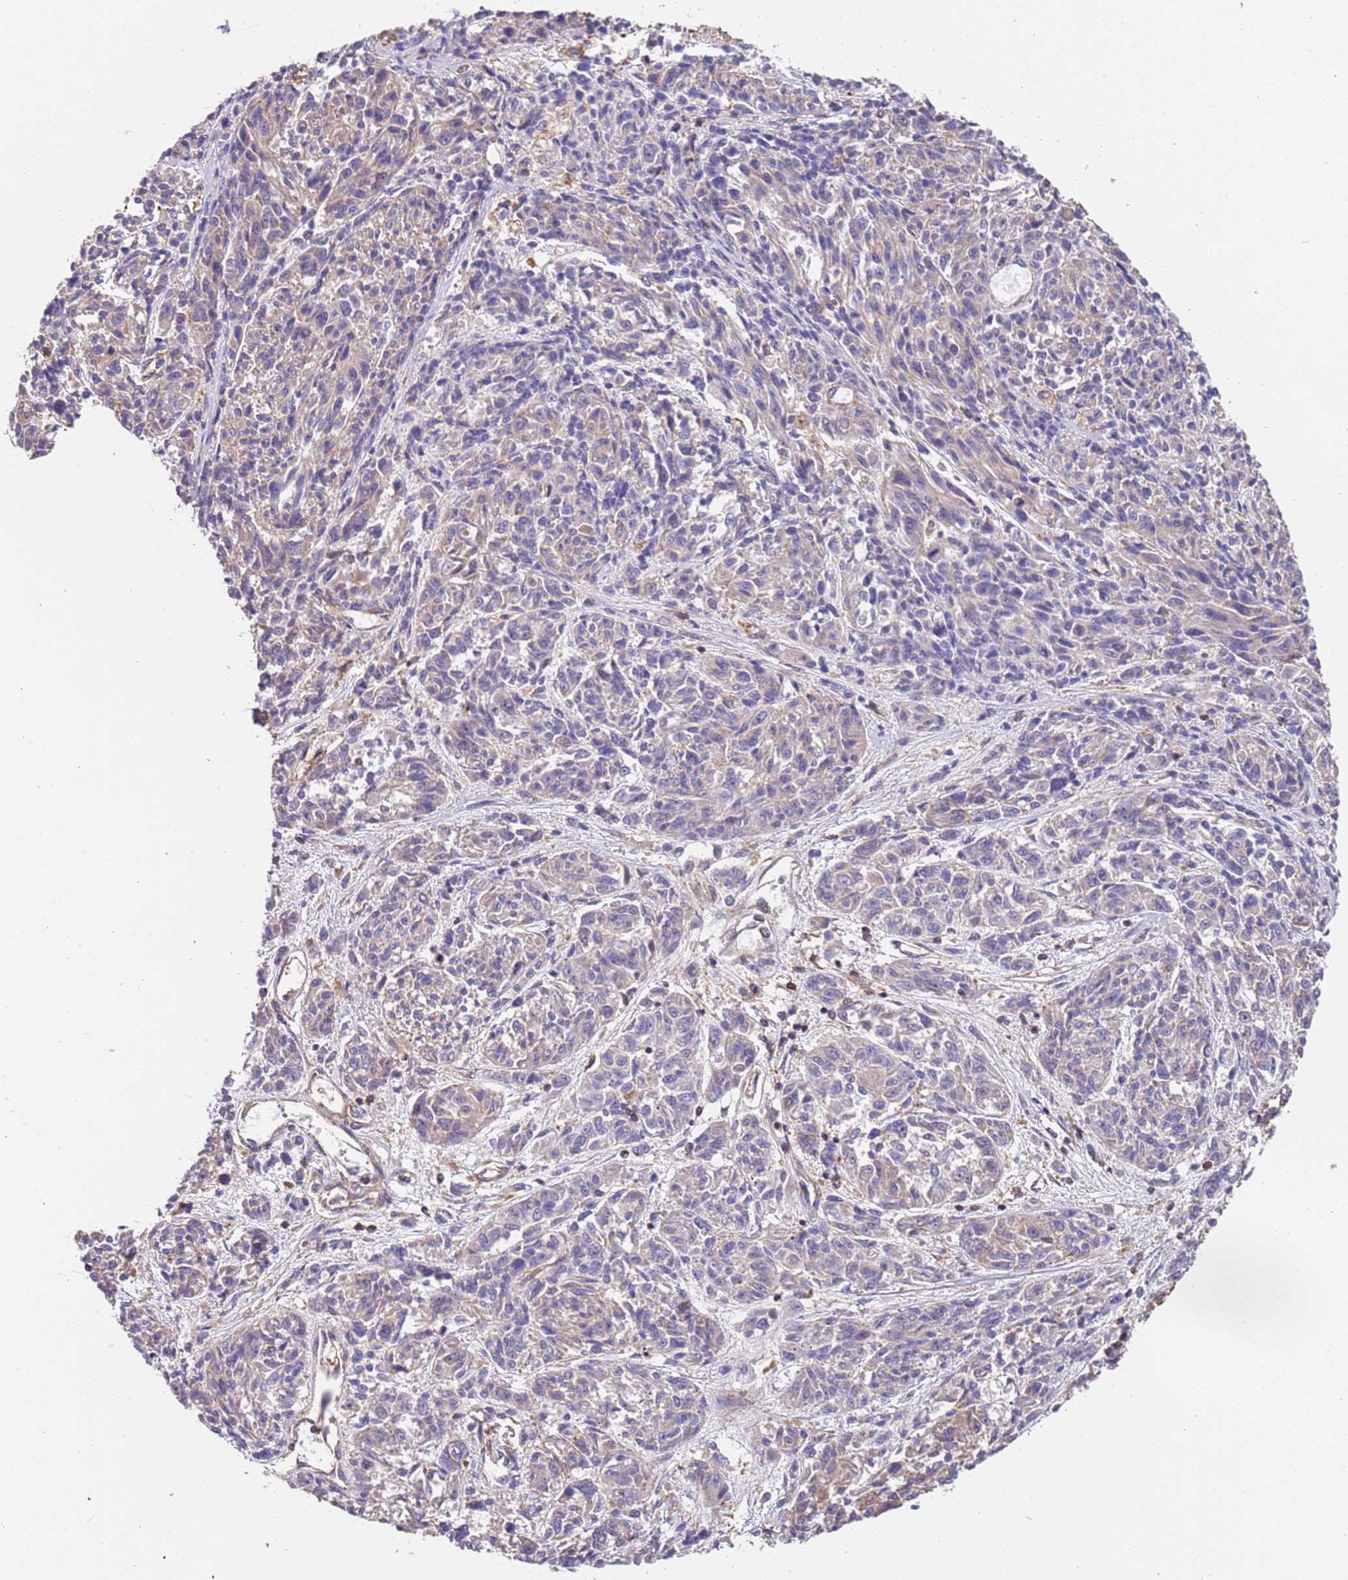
{"staining": {"intensity": "negative", "quantity": "none", "location": "none"}, "tissue": "melanoma", "cell_type": "Tumor cells", "image_type": "cancer", "snomed": [{"axis": "morphology", "description": "Malignant melanoma, NOS"}, {"axis": "topography", "description": "Skin"}], "caption": "Immunohistochemistry image of neoplastic tissue: human malignant melanoma stained with DAB (3,3'-diaminobenzidine) demonstrates no significant protein expression in tumor cells.", "gene": "SYT4", "patient": {"sex": "male", "age": 53}}